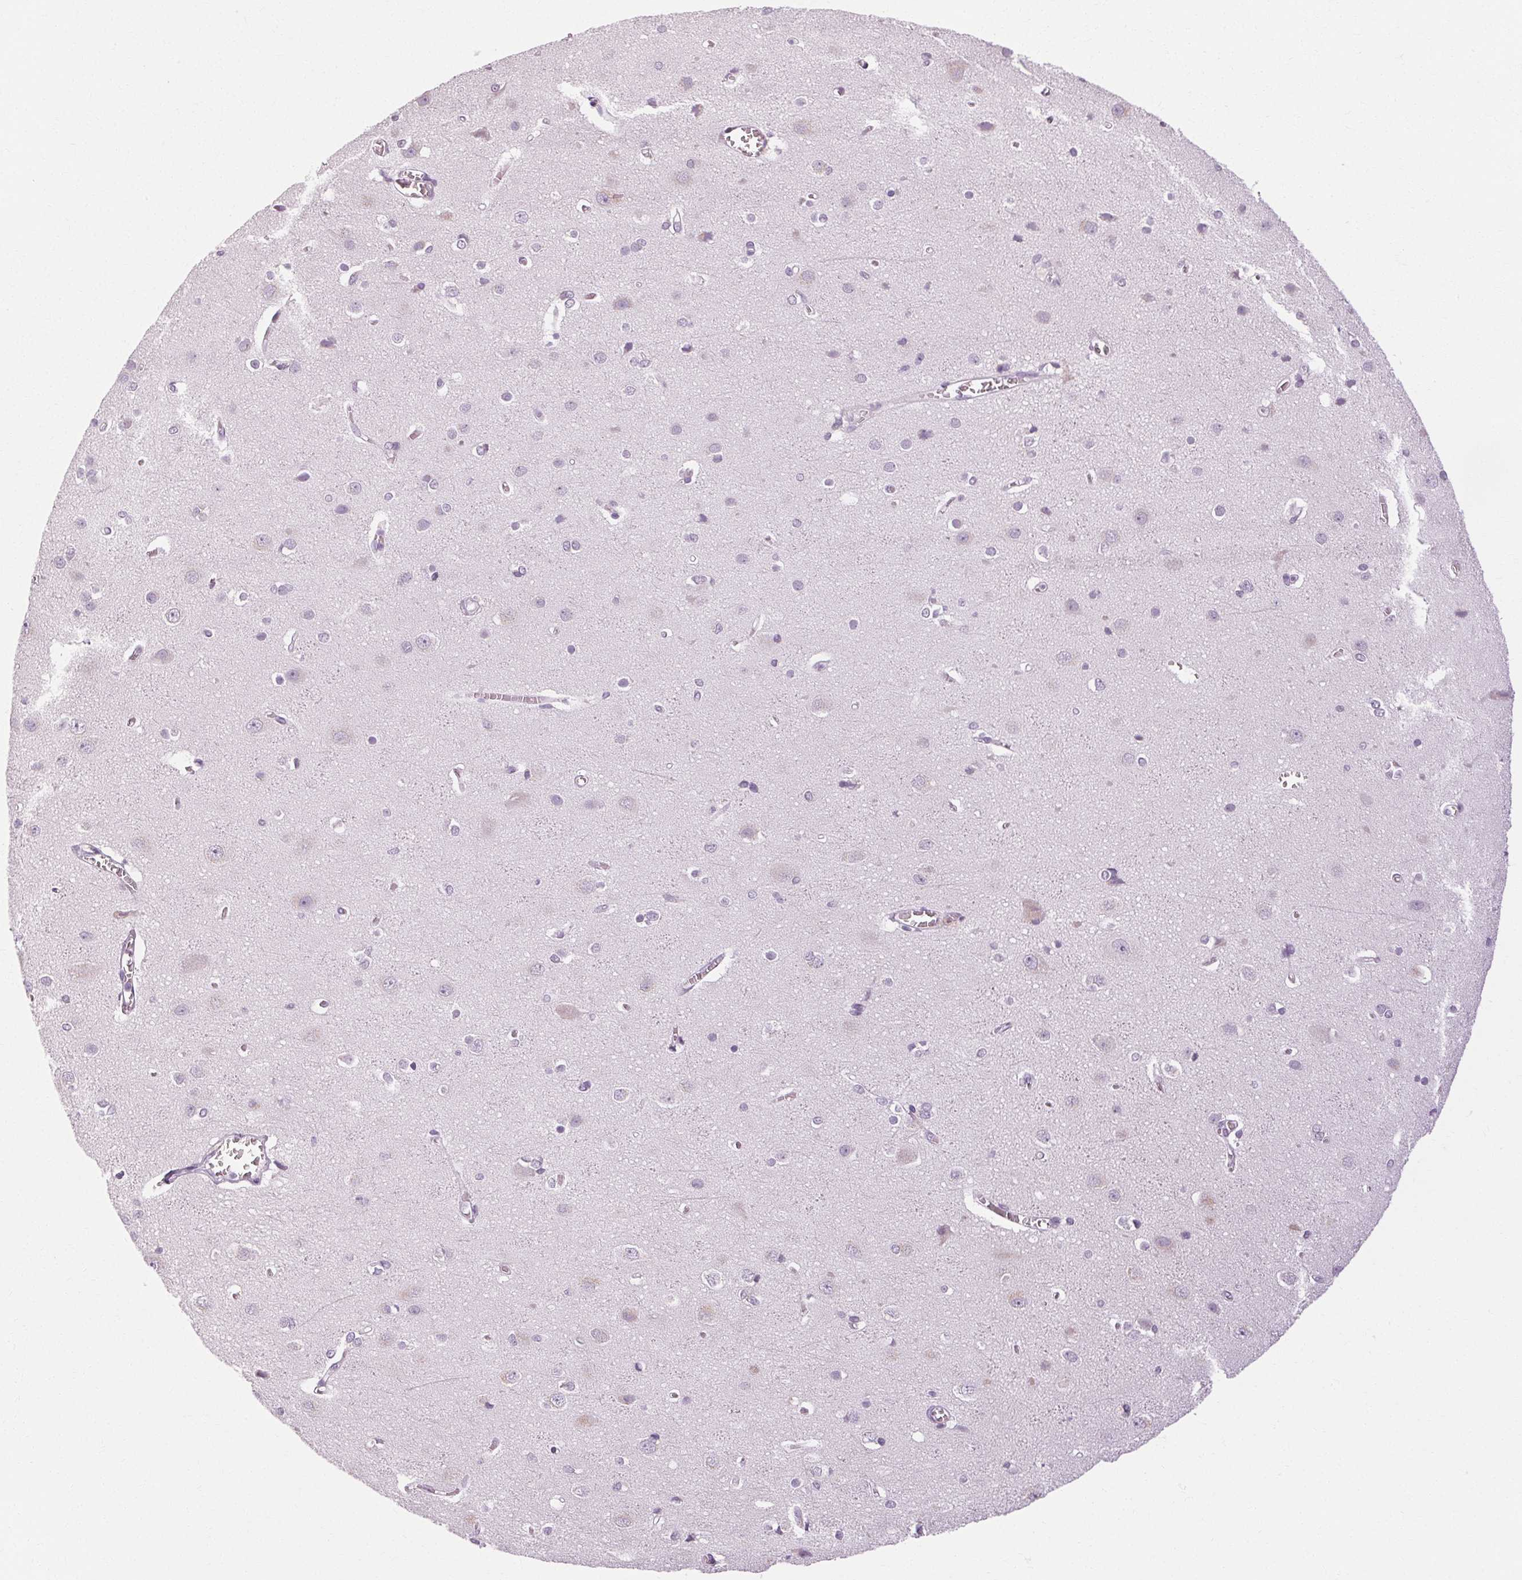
{"staining": {"intensity": "negative", "quantity": "none", "location": "none"}, "tissue": "cerebral cortex", "cell_type": "Endothelial cells", "image_type": "normal", "snomed": [{"axis": "morphology", "description": "Normal tissue, NOS"}, {"axis": "topography", "description": "Cerebral cortex"}], "caption": "Endothelial cells are negative for brown protein staining in benign cerebral cortex. (DAB immunohistochemistry, high magnification).", "gene": "POMC", "patient": {"sex": "male", "age": 37}}